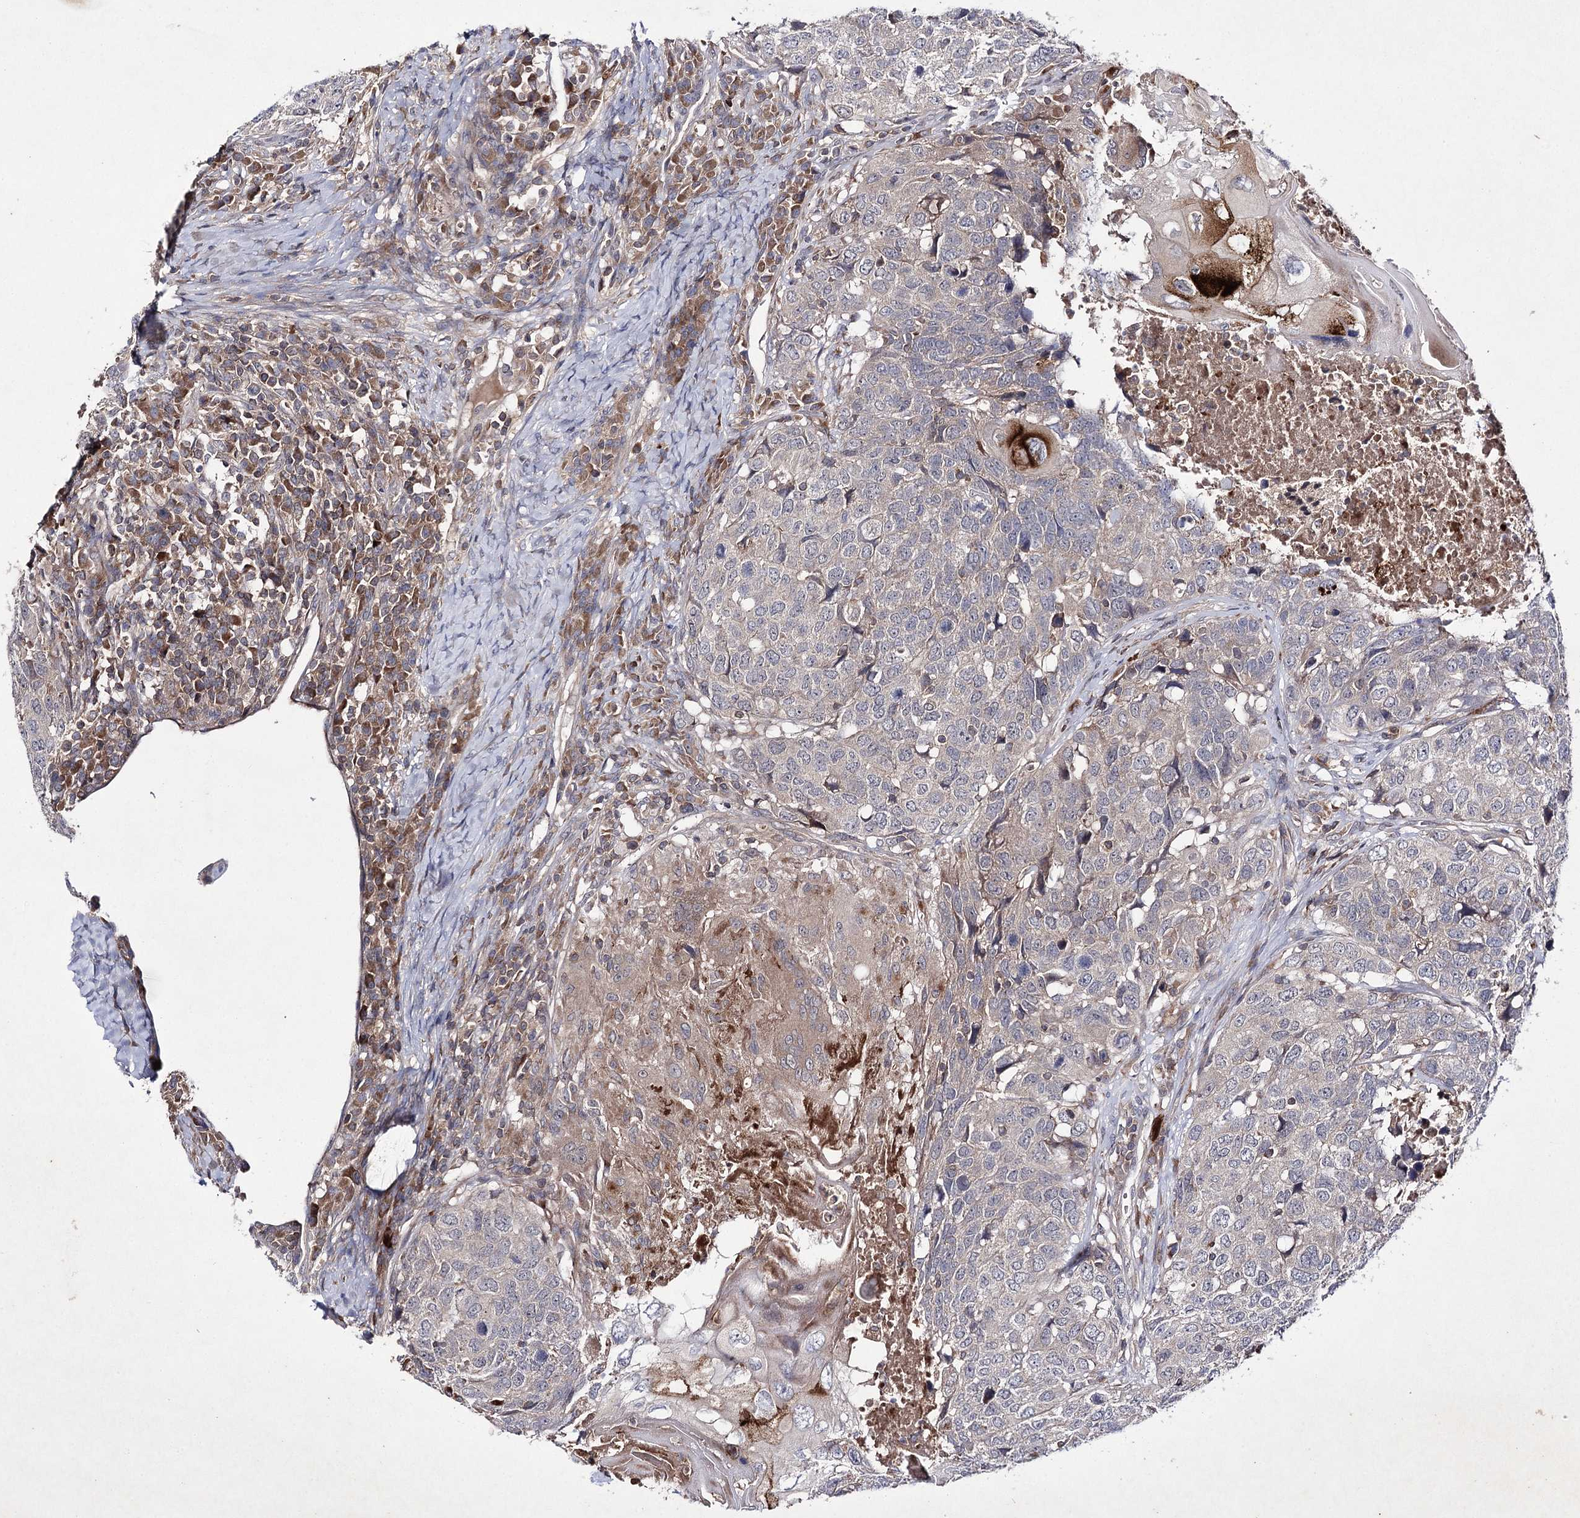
{"staining": {"intensity": "moderate", "quantity": "<25%", "location": "cytoplasmic/membranous"}, "tissue": "head and neck cancer", "cell_type": "Tumor cells", "image_type": "cancer", "snomed": [{"axis": "morphology", "description": "Squamous cell carcinoma, NOS"}, {"axis": "topography", "description": "Head-Neck"}], "caption": "Immunohistochemistry (IHC) image of human squamous cell carcinoma (head and neck) stained for a protein (brown), which shows low levels of moderate cytoplasmic/membranous staining in about <25% of tumor cells.", "gene": "BCR", "patient": {"sex": "male", "age": 66}}